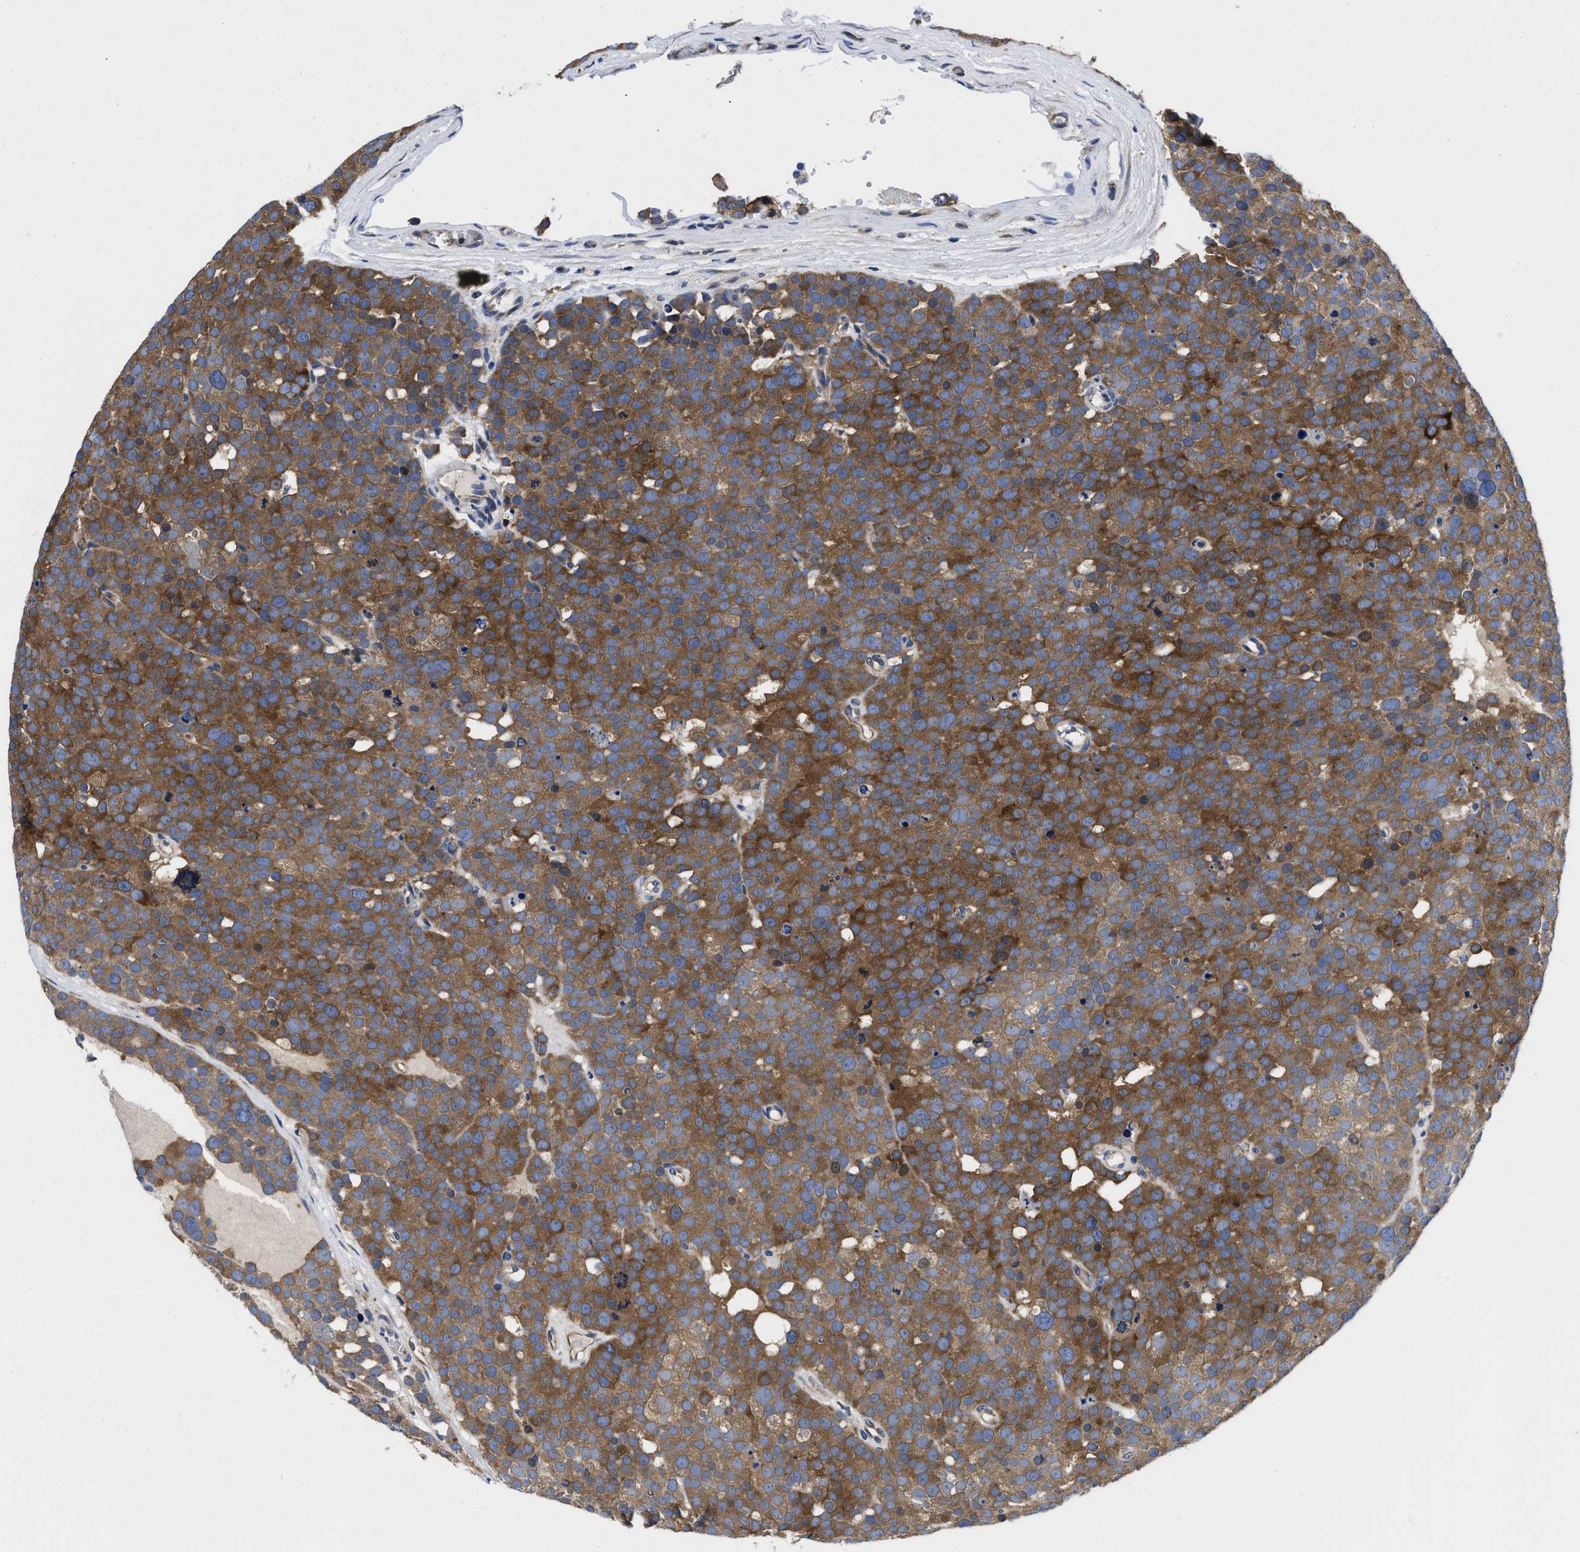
{"staining": {"intensity": "moderate", "quantity": ">75%", "location": "cytoplasmic/membranous"}, "tissue": "testis cancer", "cell_type": "Tumor cells", "image_type": "cancer", "snomed": [{"axis": "morphology", "description": "Seminoma, NOS"}, {"axis": "topography", "description": "Testis"}], "caption": "Immunohistochemical staining of human testis cancer displays medium levels of moderate cytoplasmic/membranous expression in about >75% of tumor cells.", "gene": "YARS1", "patient": {"sex": "male", "age": 71}}